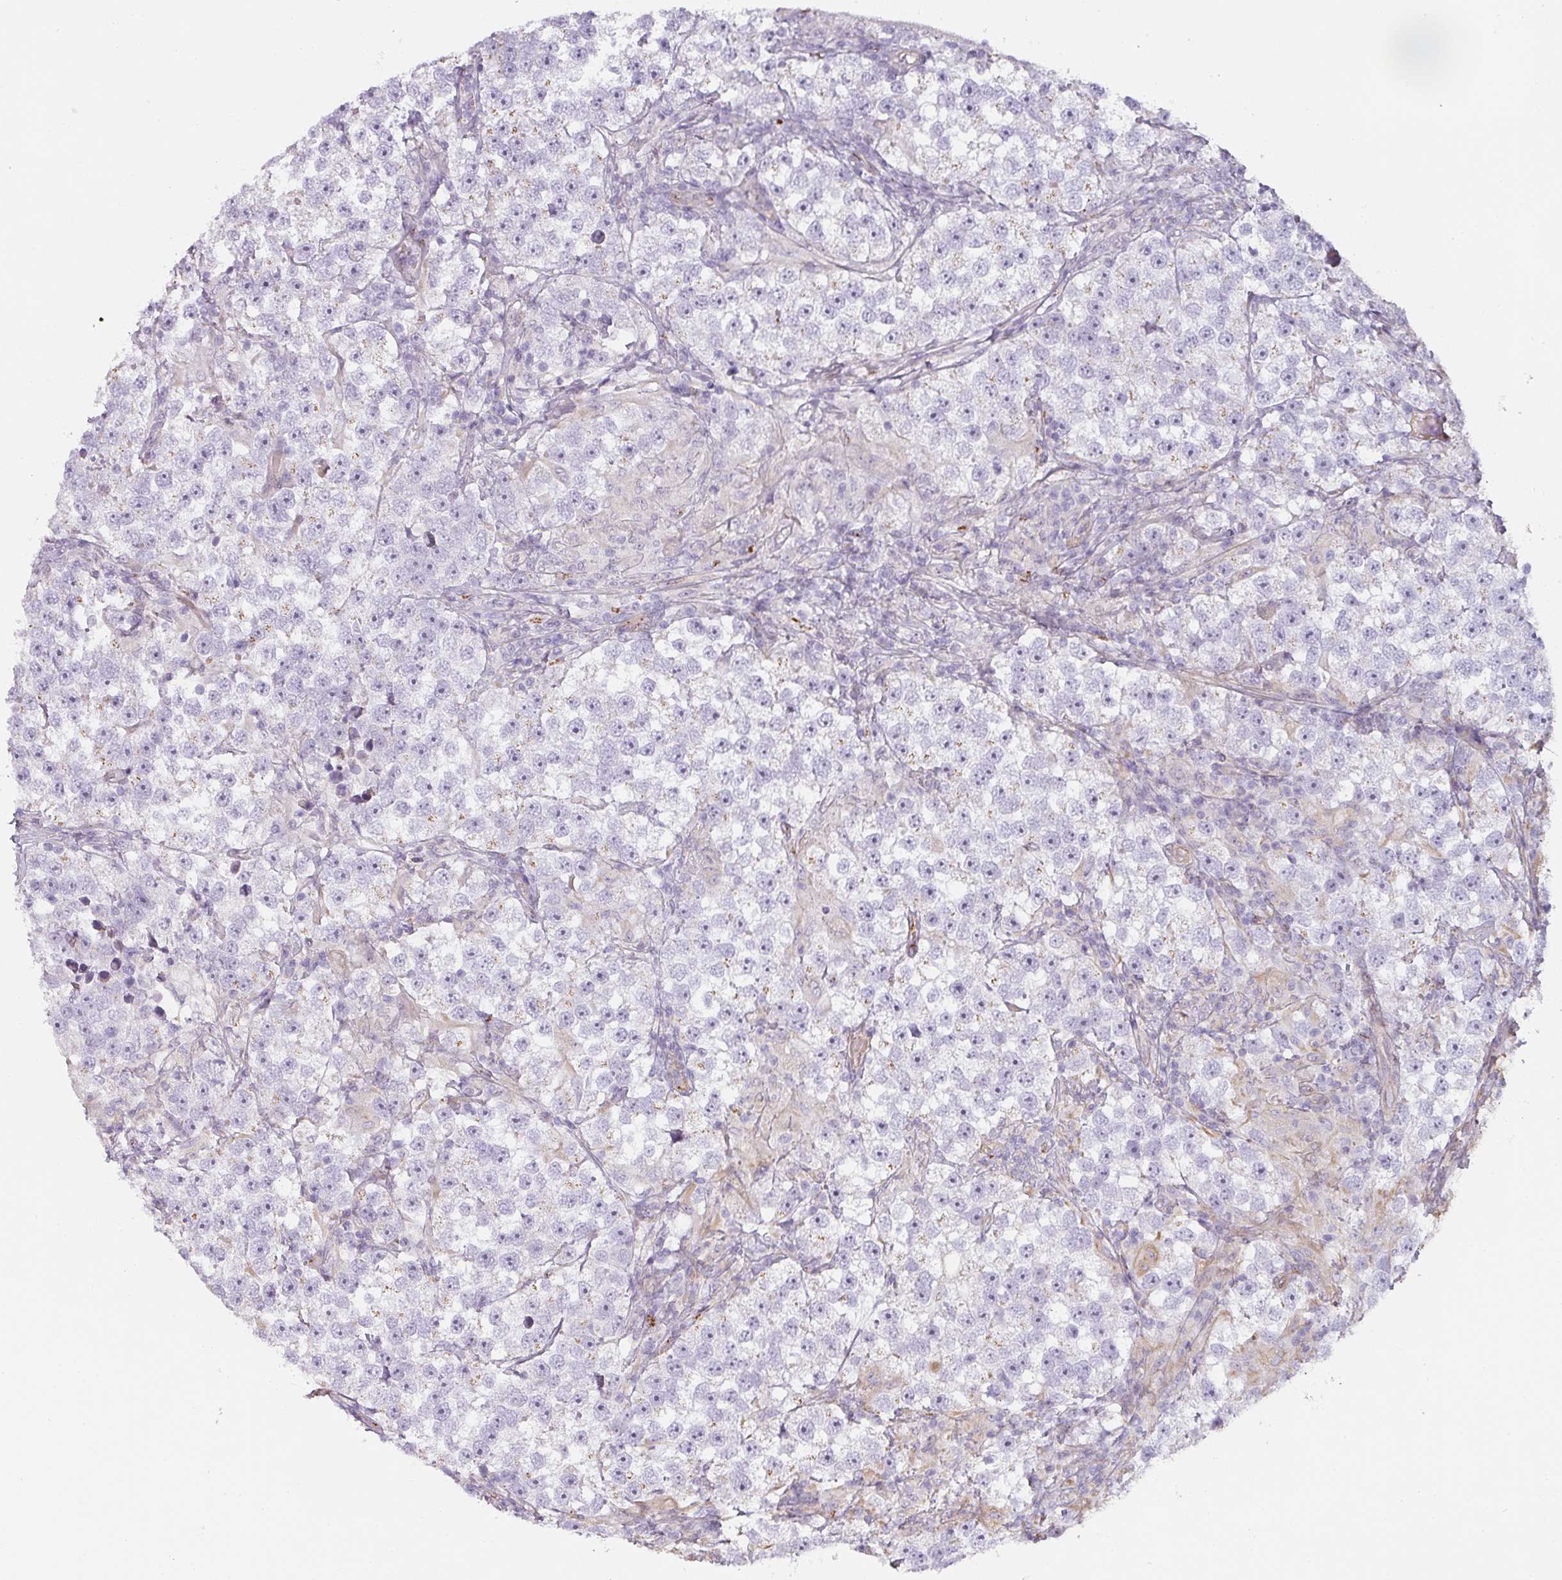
{"staining": {"intensity": "negative", "quantity": "none", "location": "none"}, "tissue": "testis cancer", "cell_type": "Tumor cells", "image_type": "cancer", "snomed": [{"axis": "morphology", "description": "Seminoma, NOS"}, {"axis": "topography", "description": "Testis"}], "caption": "High magnification brightfield microscopy of testis cancer (seminoma) stained with DAB (3,3'-diaminobenzidine) (brown) and counterstained with hematoxylin (blue): tumor cells show no significant staining.", "gene": "ATP8B2", "patient": {"sex": "male", "age": 46}}